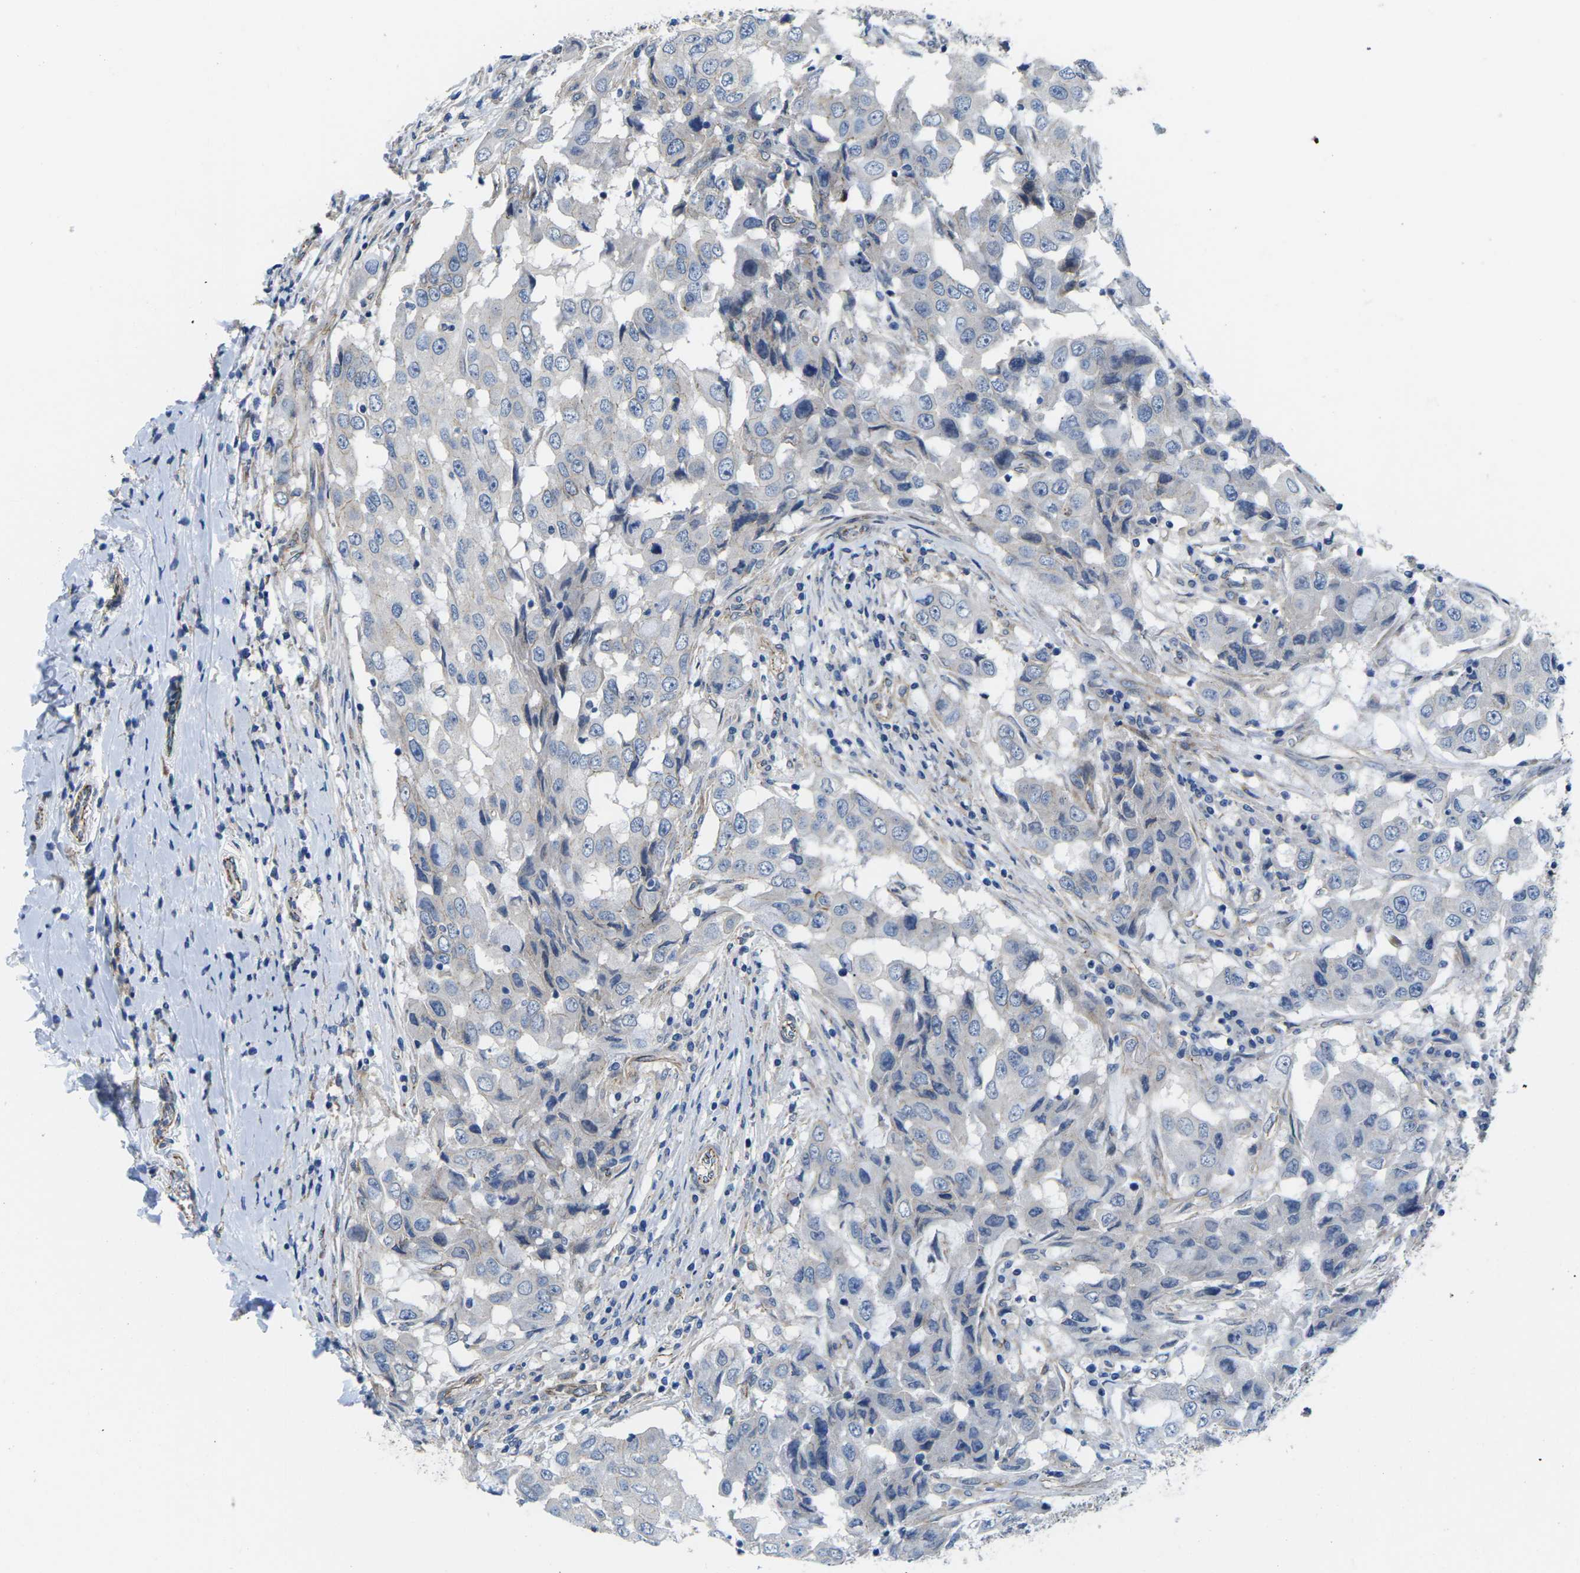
{"staining": {"intensity": "negative", "quantity": "none", "location": "none"}, "tissue": "breast cancer", "cell_type": "Tumor cells", "image_type": "cancer", "snomed": [{"axis": "morphology", "description": "Duct carcinoma"}, {"axis": "topography", "description": "Breast"}], "caption": "This is a micrograph of immunohistochemistry (IHC) staining of breast intraductal carcinoma, which shows no positivity in tumor cells.", "gene": "CTNND1", "patient": {"sex": "female", "age": 27}}